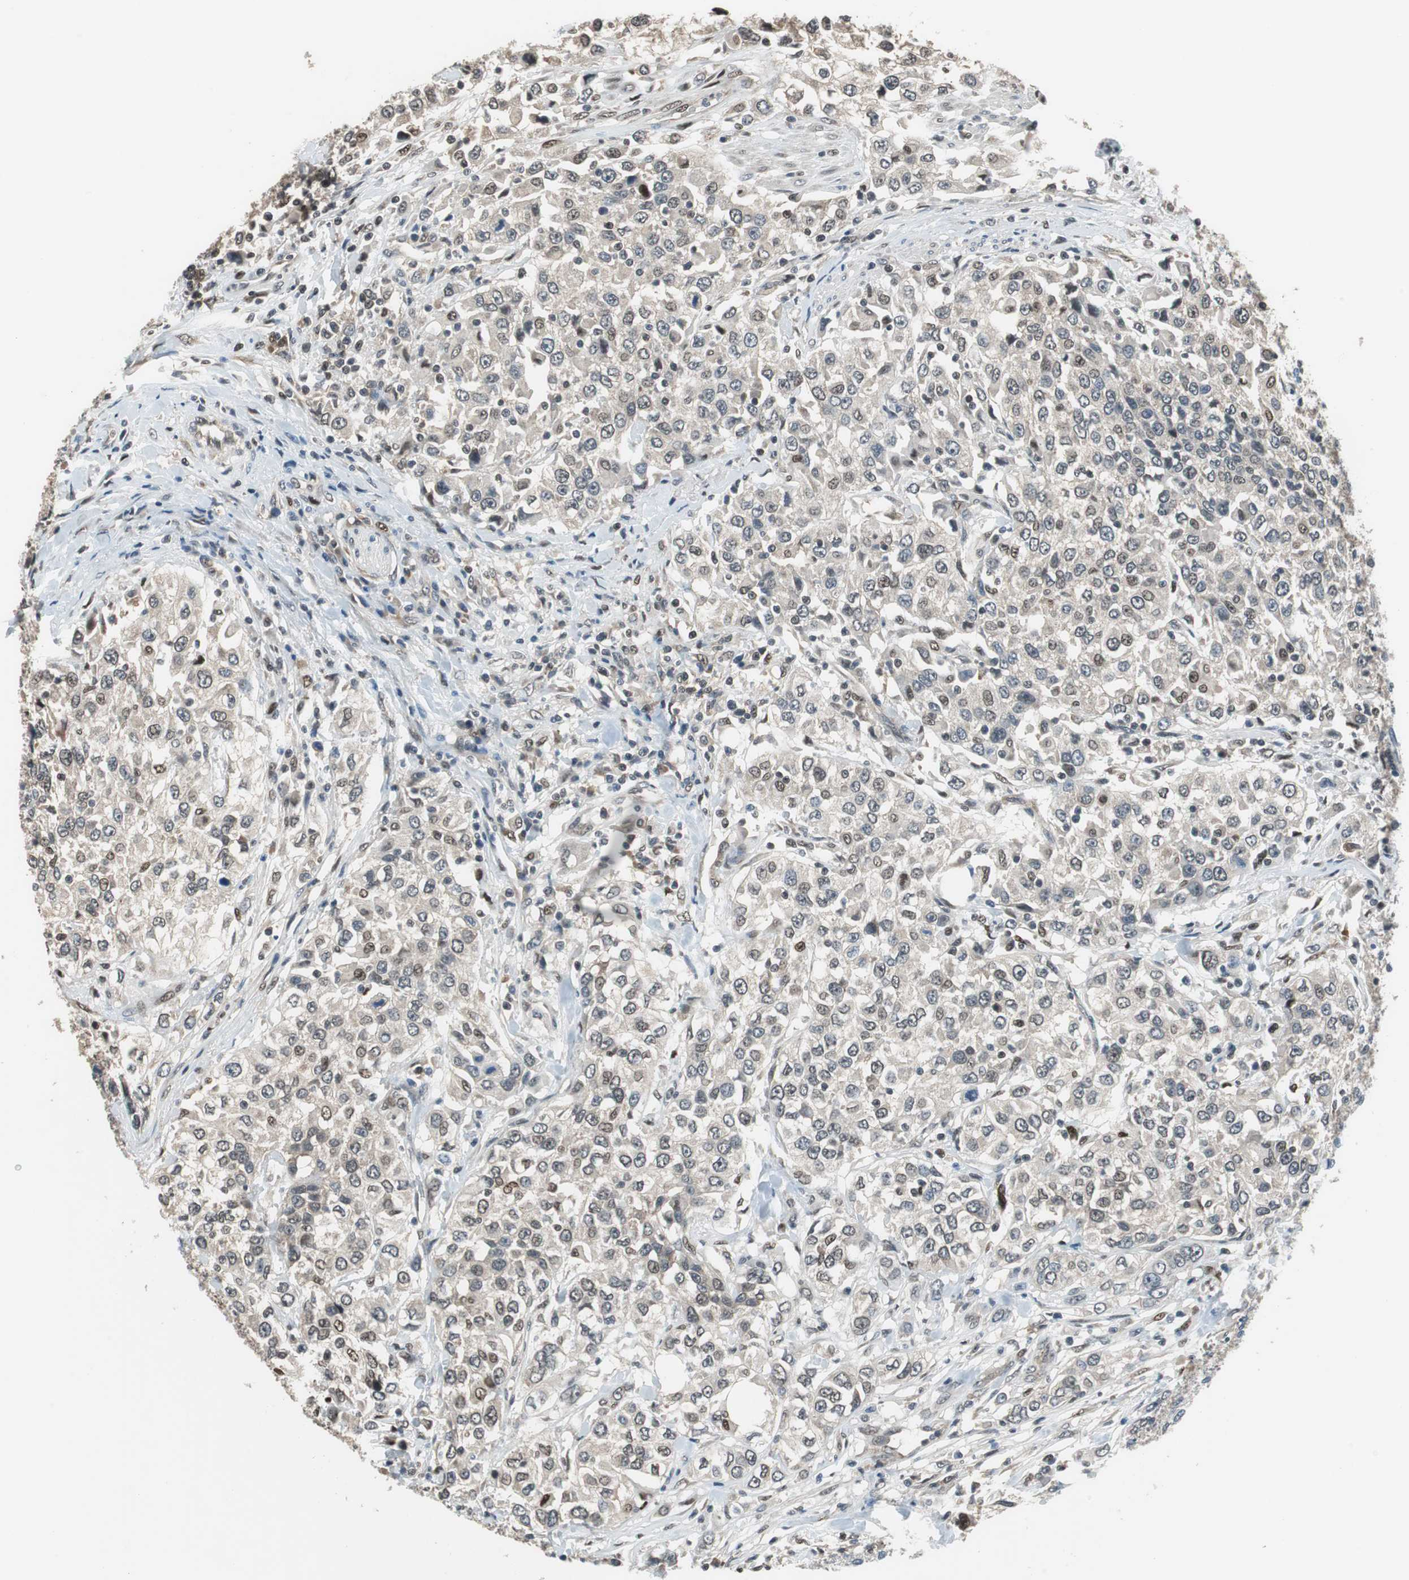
{"staining": {"intensity": "weak", "quantity": "<25%", "location": "cytoplasmic/membranous,nuclear"}, "tissue": "urothelial cancer", "cell_type": "Tumor cells", "image_type": "cancer", "snomed": [{"axis": "morphology", "description": "Urothelial carcinoma, High grade"}, {"axis": "topography", "description": "Urinary bladder"}], "caption": "Immunohistochemistry (IHC) photomicrograph of neoplastic tissue: urothelial cancer stained with DAB (3,3'-diaminobenzidine) exhibits no significant protein positivity in tumor cells.", "gene": "MAFB", "patient": {"sex": "female", "age": 80}}